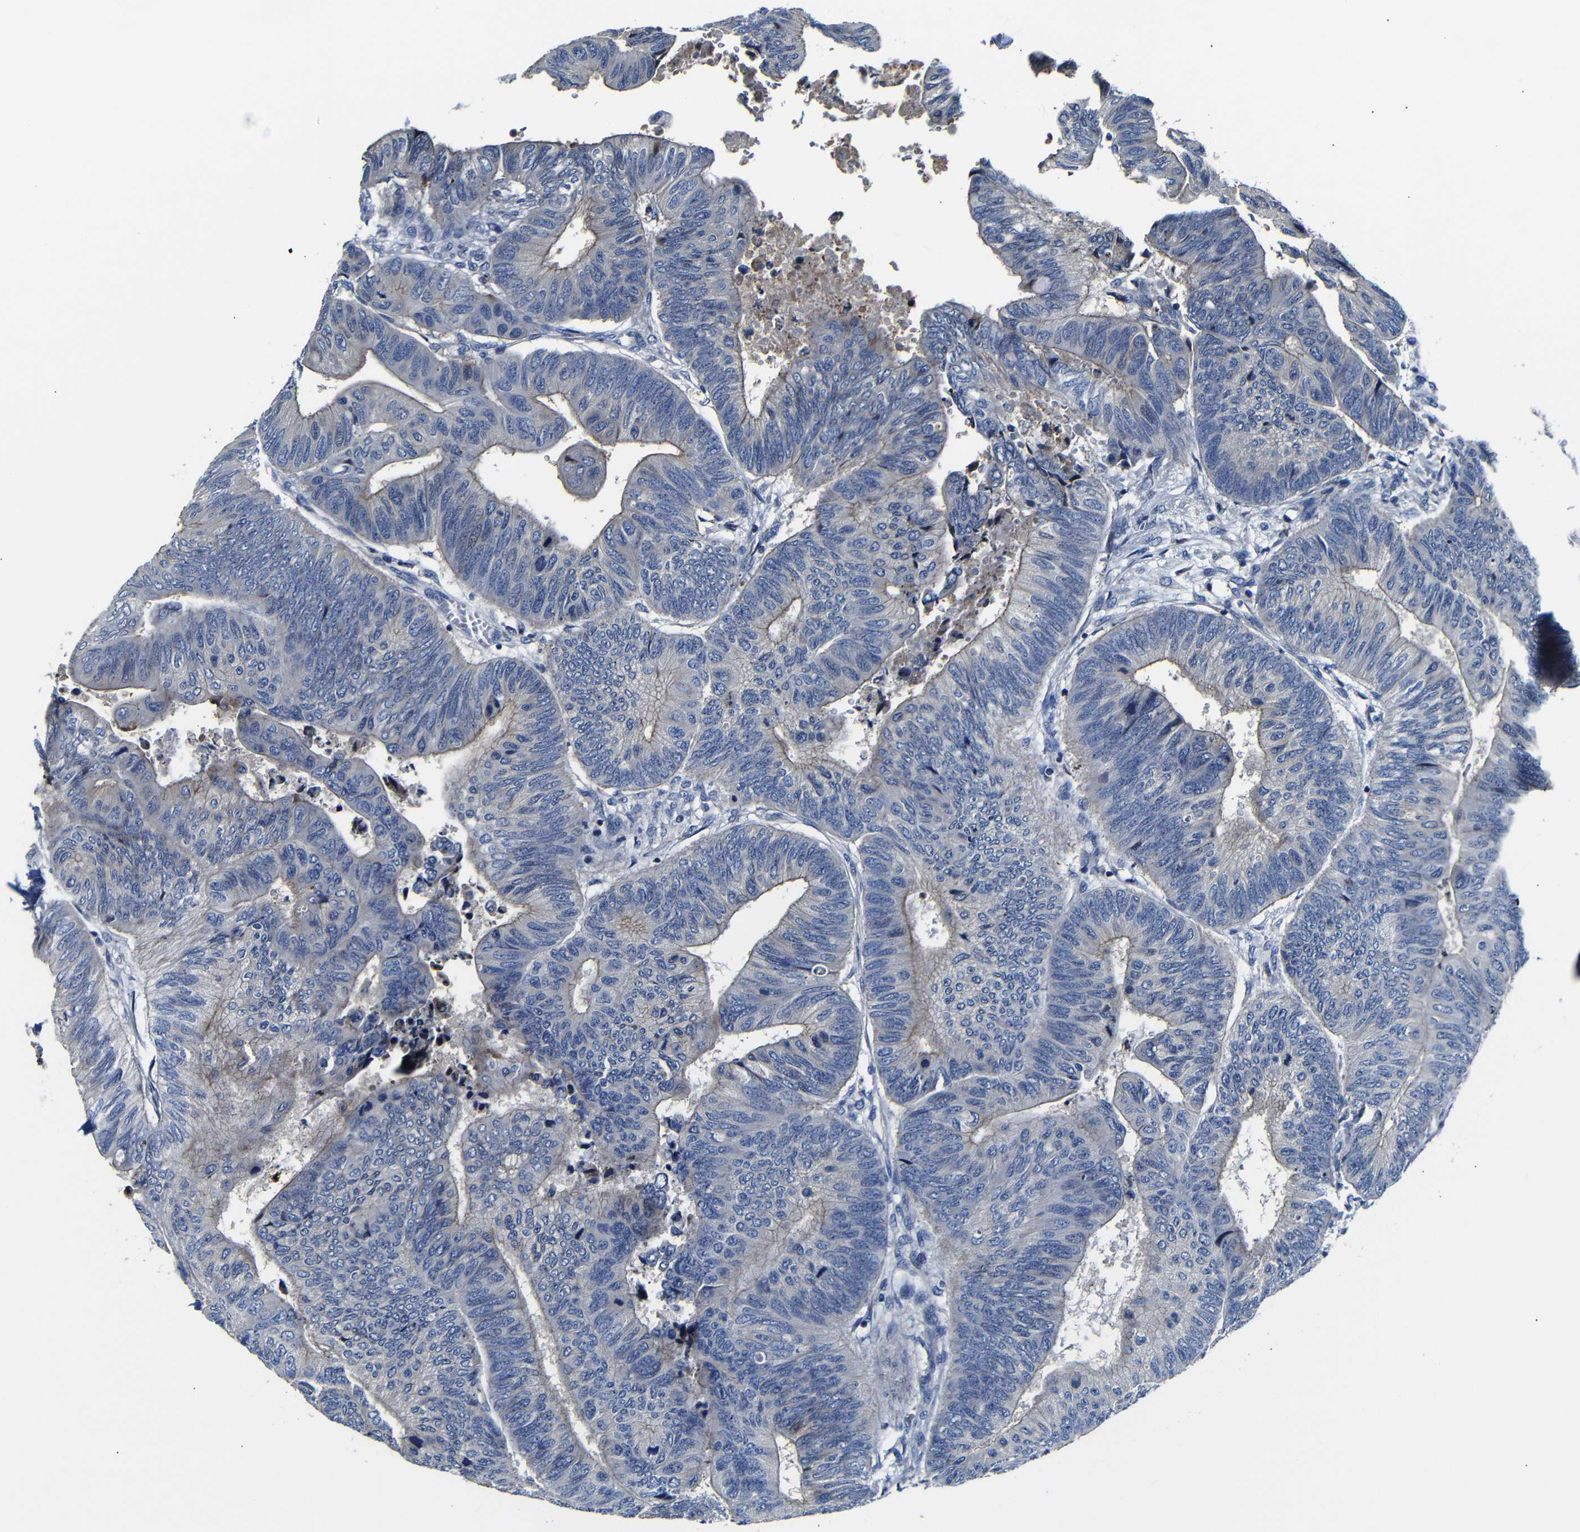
{"staining": {"intensity": "weak", "quantity": "25%-75%", "location": "cytoplasmic/membranous"}, "tissue": "colorectal cancer", "cell_type": "Tumor cells", "image_type": "cancer", "snomed": [{"axis": "morphology", "description": "Normal tissue, NOS"}, {"axis": "morphology", "description": "Adenocarcinoma, NOS"}, {"axis": "topography", "description": "Rectum"}, {"axis": "topography", "description": "Peripheral nerve tissue"}], "caption": "This is a micrograph of IHC staining of colorectal adenocarcinoma, which shows weak staining in the cytoplasmic/membranous of tumor cells.", "gene": "AFDN", "patient": {"sex": "male", "age": 92}}